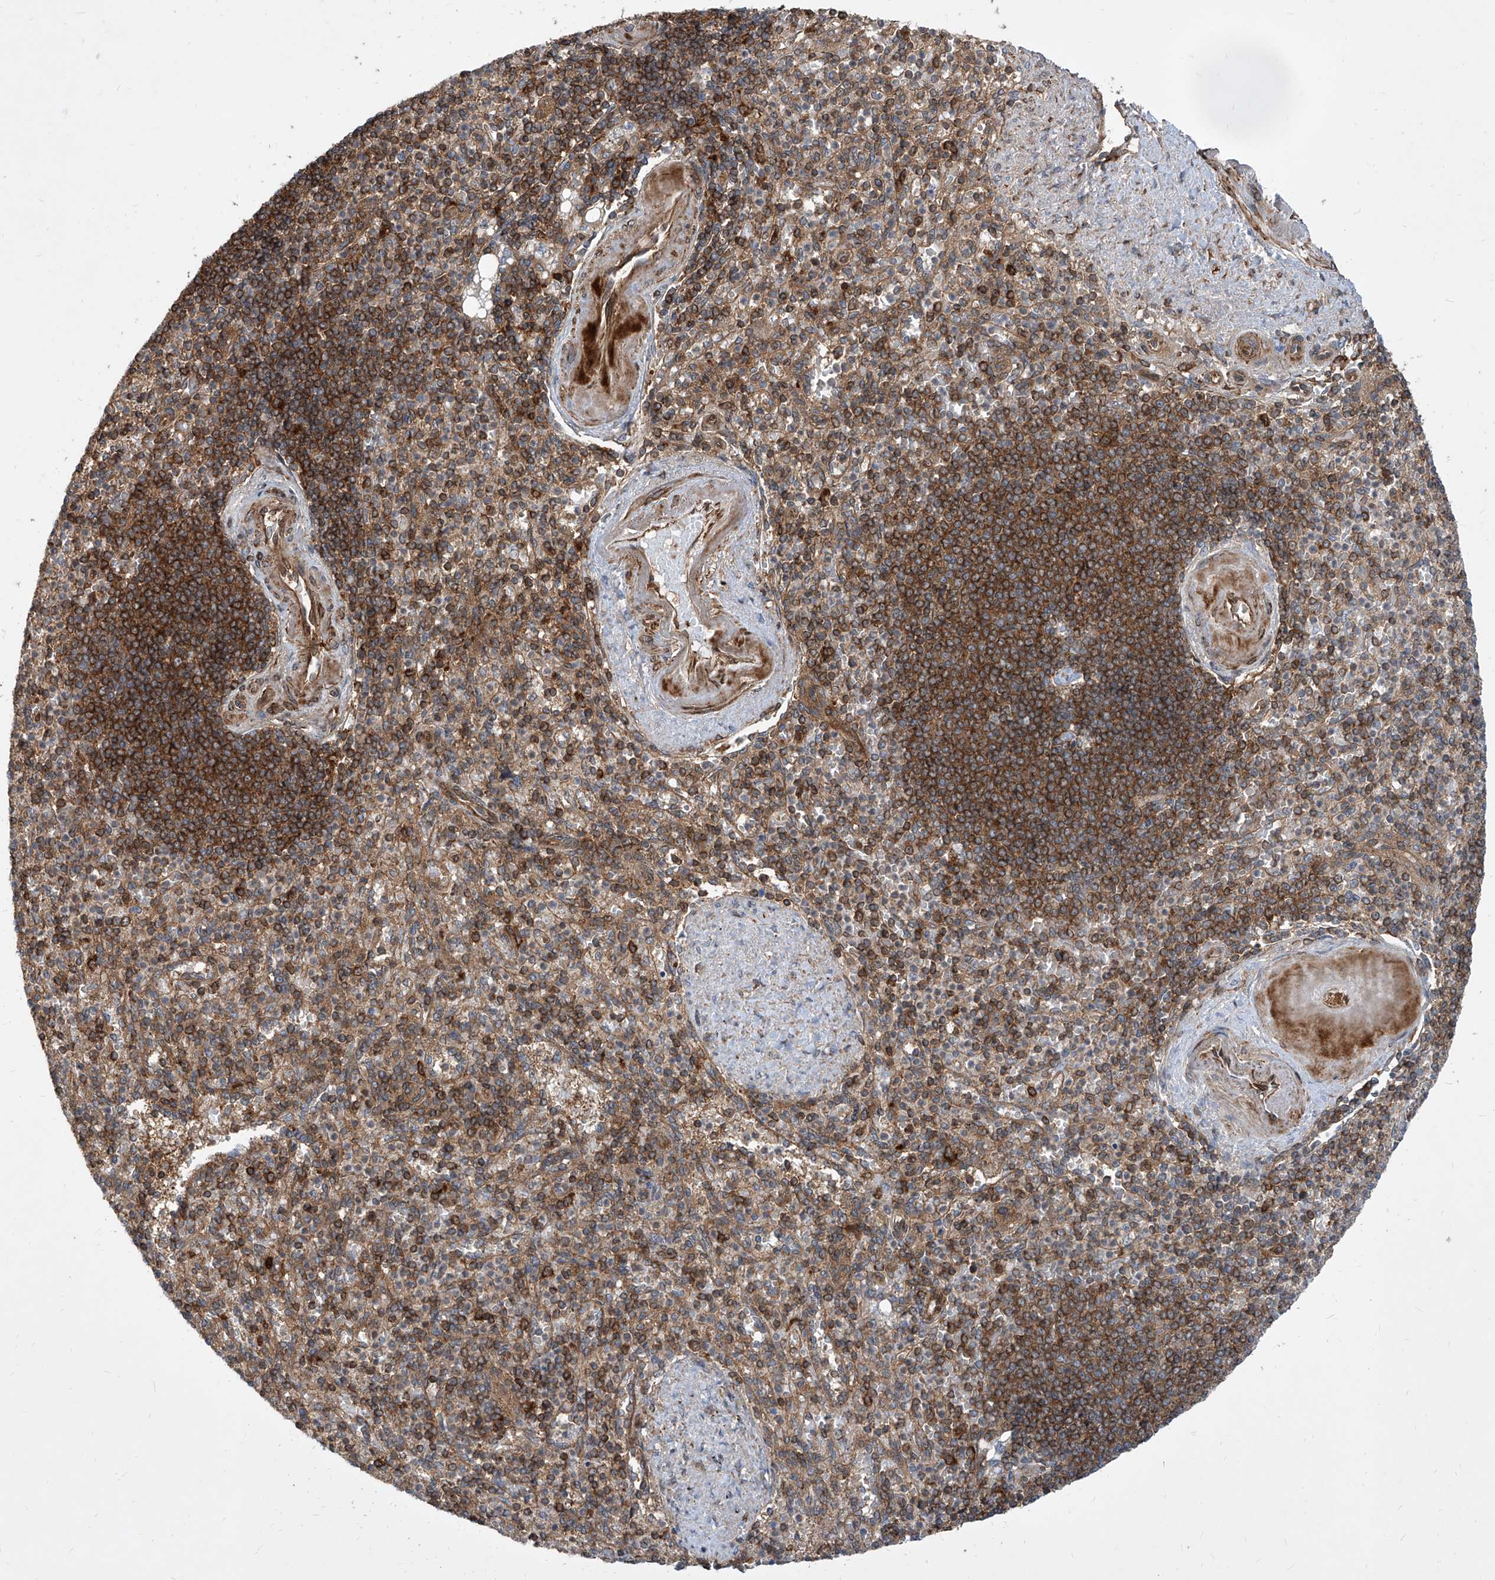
{"staining": {"intensity": "moderate", "quantity": "25%-75%", "location": "cytoplasmic/membranous"}, "tissue": "spleen", "cell_type": "Cells in red pulp", "image_type": "normal", "snomed": [{"axis": "morphology", "description": "Normal tissue, NOS"}, {"axis": "topography", "description": "Spleen"}], "caption": "Immunohistochemistry (IHC) histopathology image of benign human spleen stained for a protein (brown), which demonstrates medium levels of moderate cytoplasmic/membranous staining in approximately 25%-75% of cells in red pulp.", "gene": "MAGED2", "patient": {"sex": "female", "age": 74}}